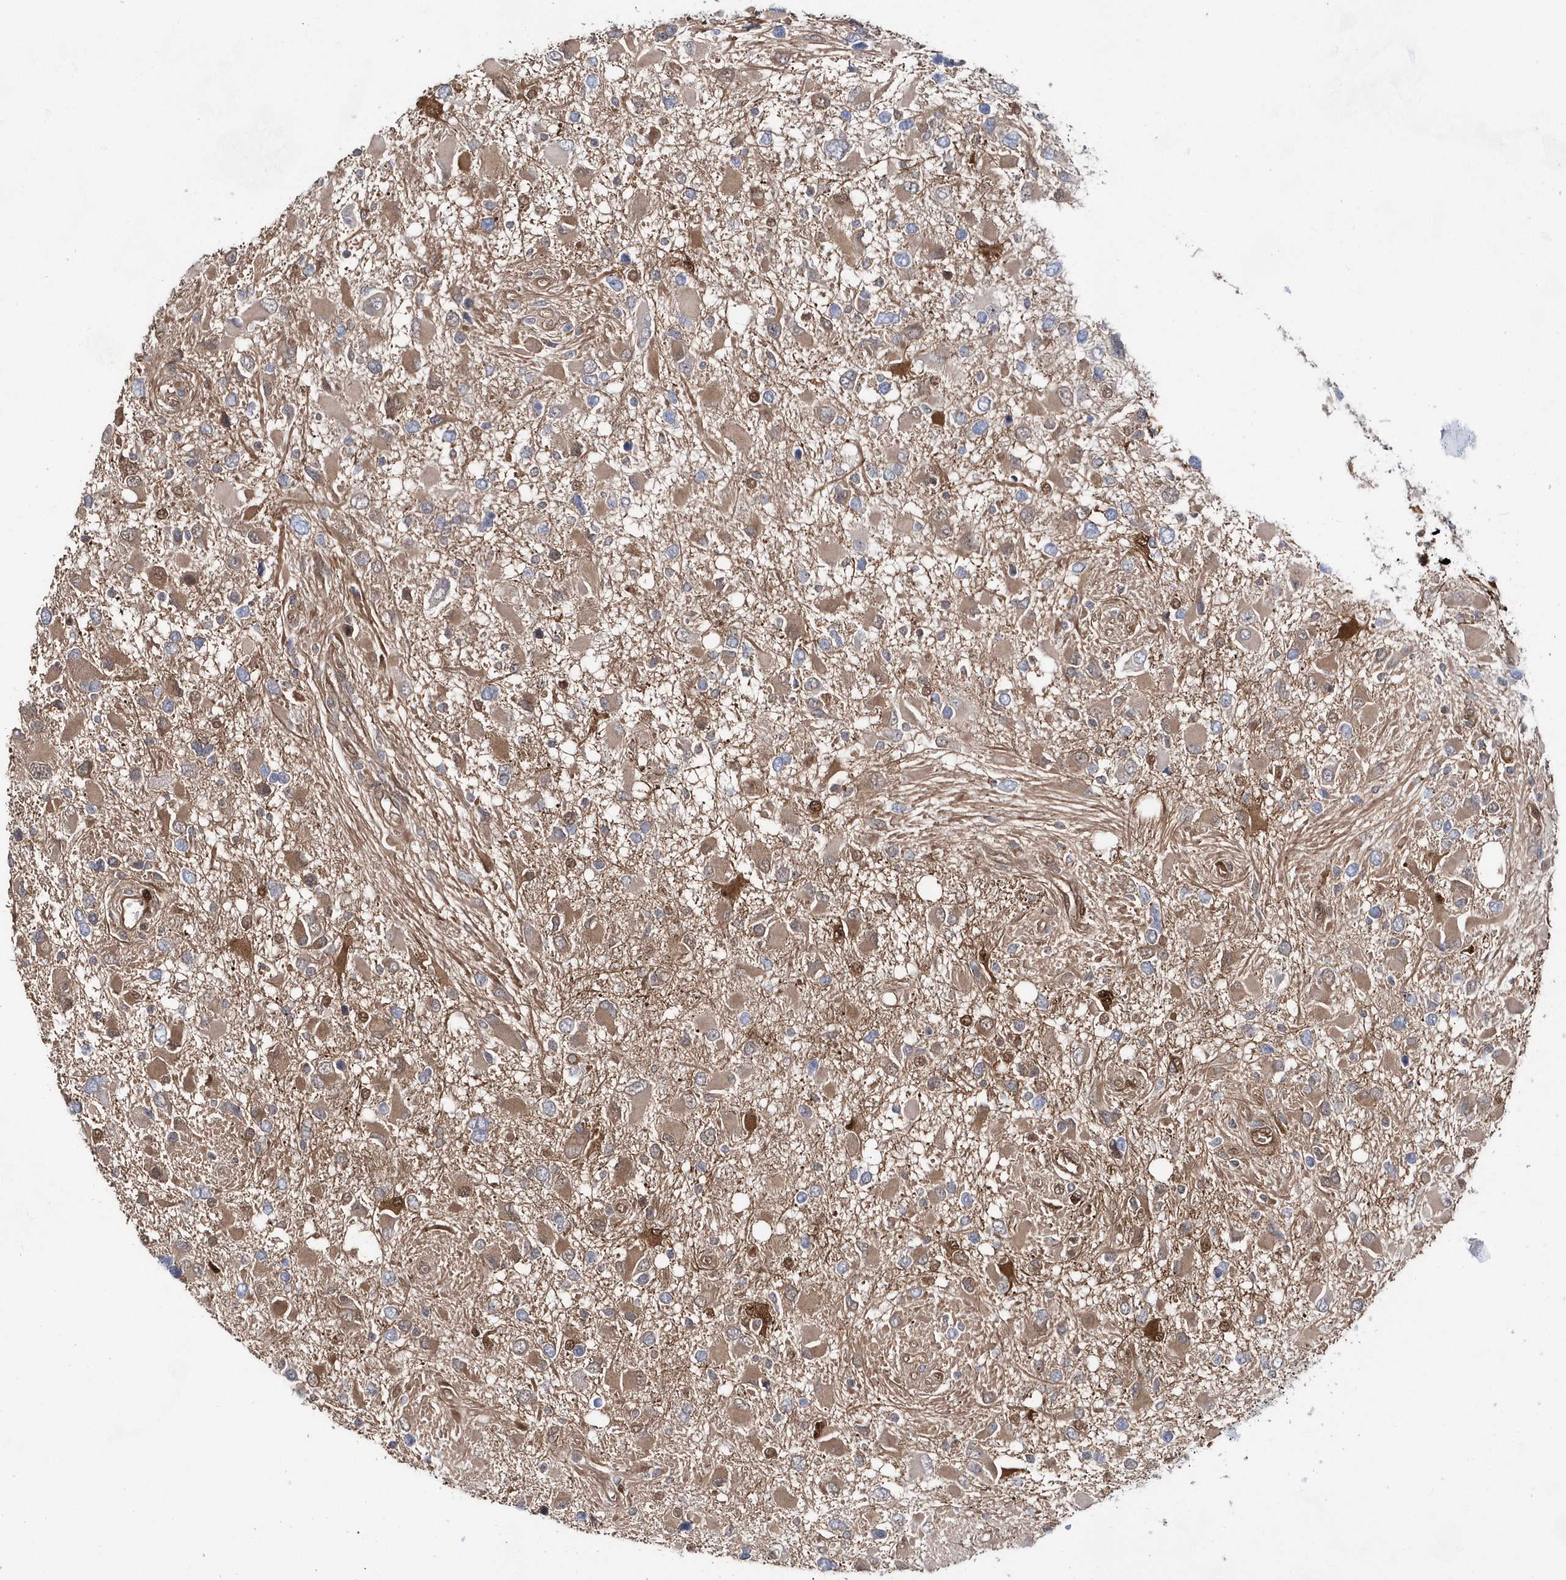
{"staining": {"intensity": "weak", "quantity": "<25%", "location": "cytoplasmic/membranous"}, "tissue": "glioma", "cell_type": "Tumor cells", "image_type": "cancer", "snomed": [{"axis": "morphology", "description": "Glioma, malignant, High grade"}, {"axis": "topography", "description": "Brain"}], "caption": "The image demonstrates no staining of tumor cells in malignant high-grade glioma. The staining was performed using DAB (3,3'-diaminobenzidine) to visualize the protein expression in brown, while the nuclei were stained in blue with hematoxylin (Magnification: 20x).", "gene": "BDH2", "patient": {"sex": "male", "age": 53}}